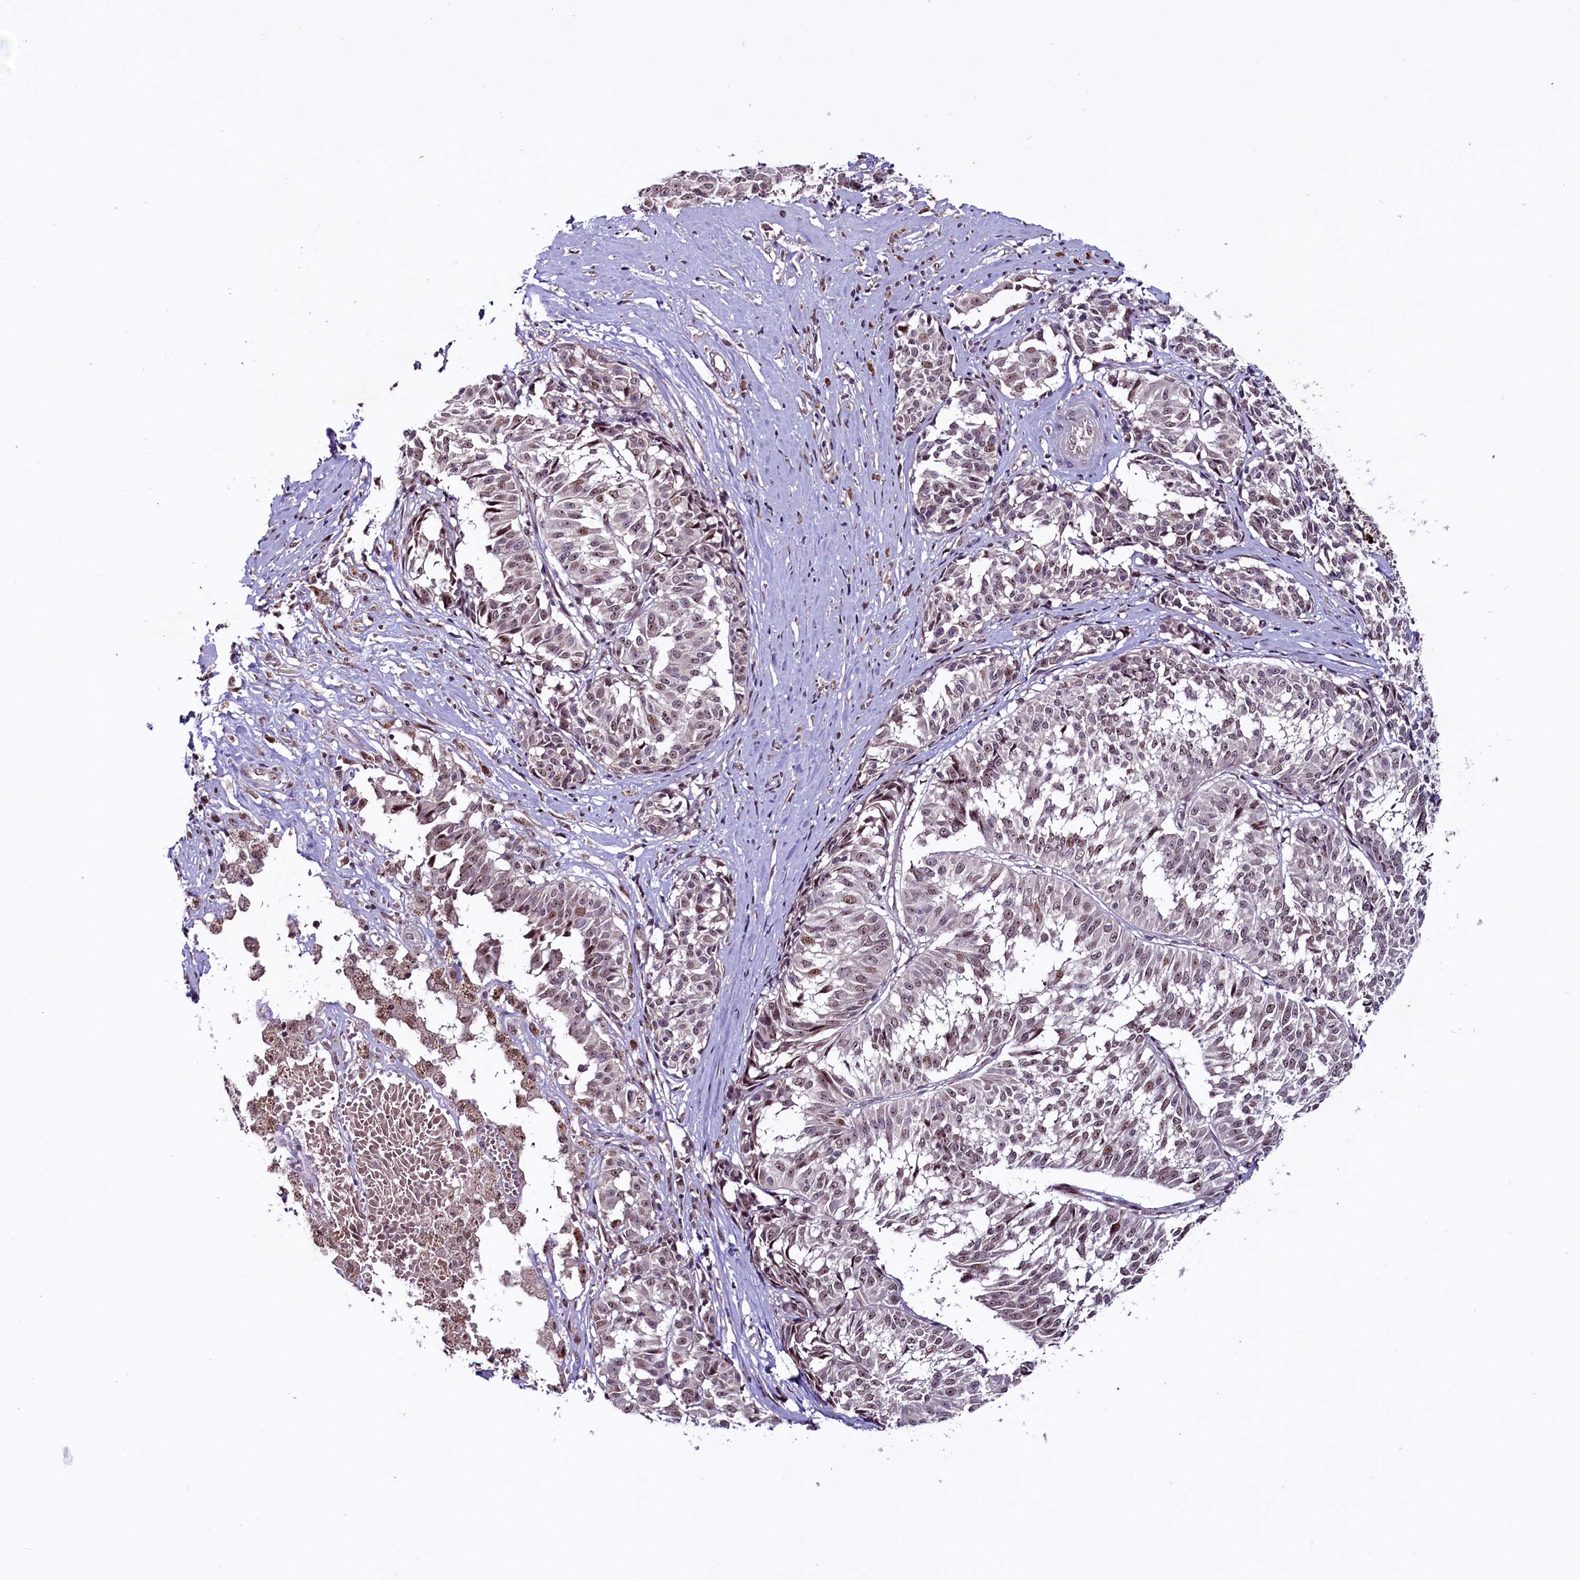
{"staining": {"intensity": "weak", "quantity": "25%-75%", "location": "nuclear"}, "tissue": "melanoma", "cell_type": "Tumor cells", "image_type": "cancer", "snomed": [{"axis": "morphology", "description": "Malignant melanoma, NOS"}, {"axis": "topography", "description": "Skin"}], "caption": "A photomicrograph showing weak nuclear expression in about 25%-75% of tumor cells in malignant melanoma, as visualized by brown immunohistochemical staining.", "gene": "RNMT", "patient": {"sex": "female", "age": 72}}